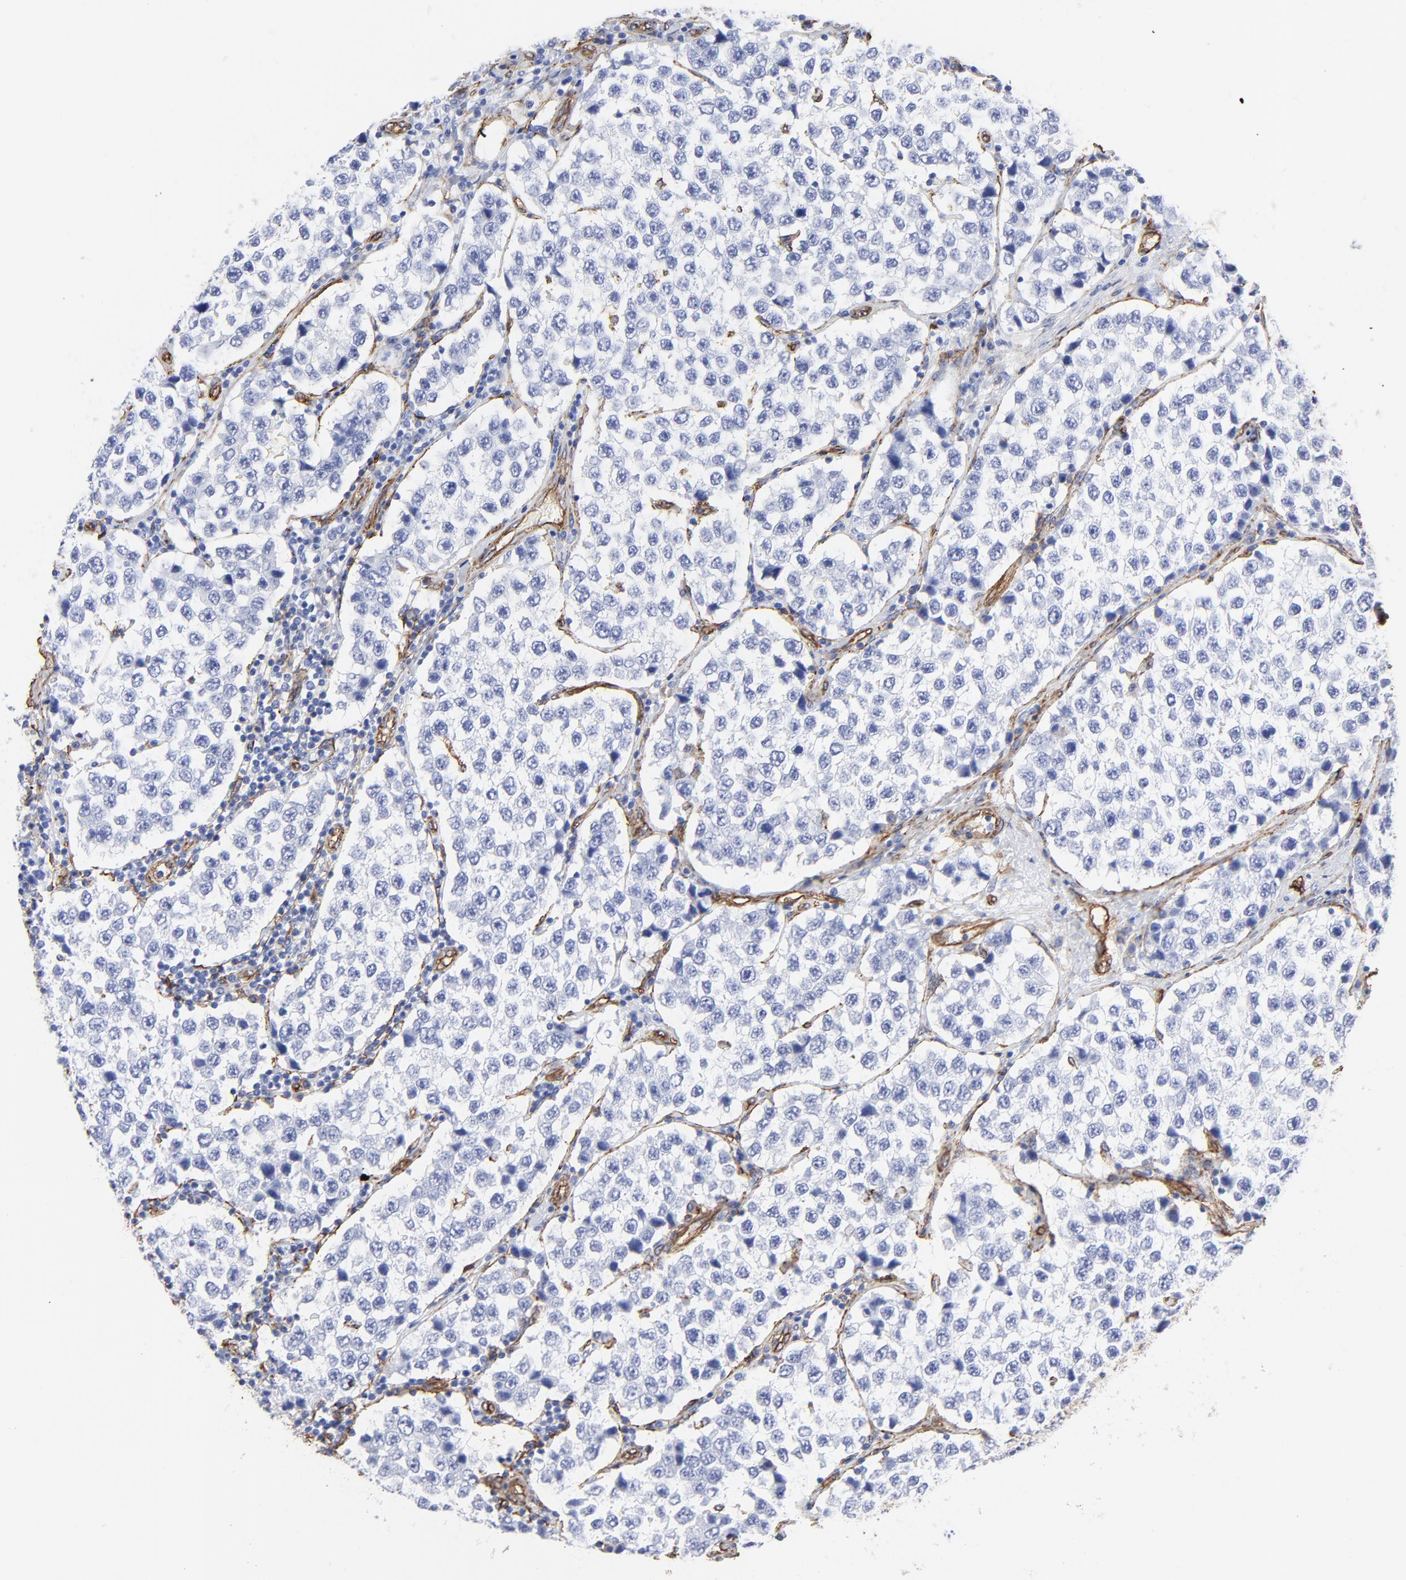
{"staining": {"intensity": "negative", "quantity": "none", "location": "none"}, "tissue": "testis cancer", "cell_type": "Tumor cells", "image_type": "cancer", "snomed": [{"axis": "morphology", "description": "Seminoma, NOS"}, {"axis": "topography", "description": "Testis"}], "caption": "This is an IHC image of human seminoma (testis). There is no positivity in tumor cells.", "gene": "CAV1", "patient": {"sex": "male", "age": 39}}